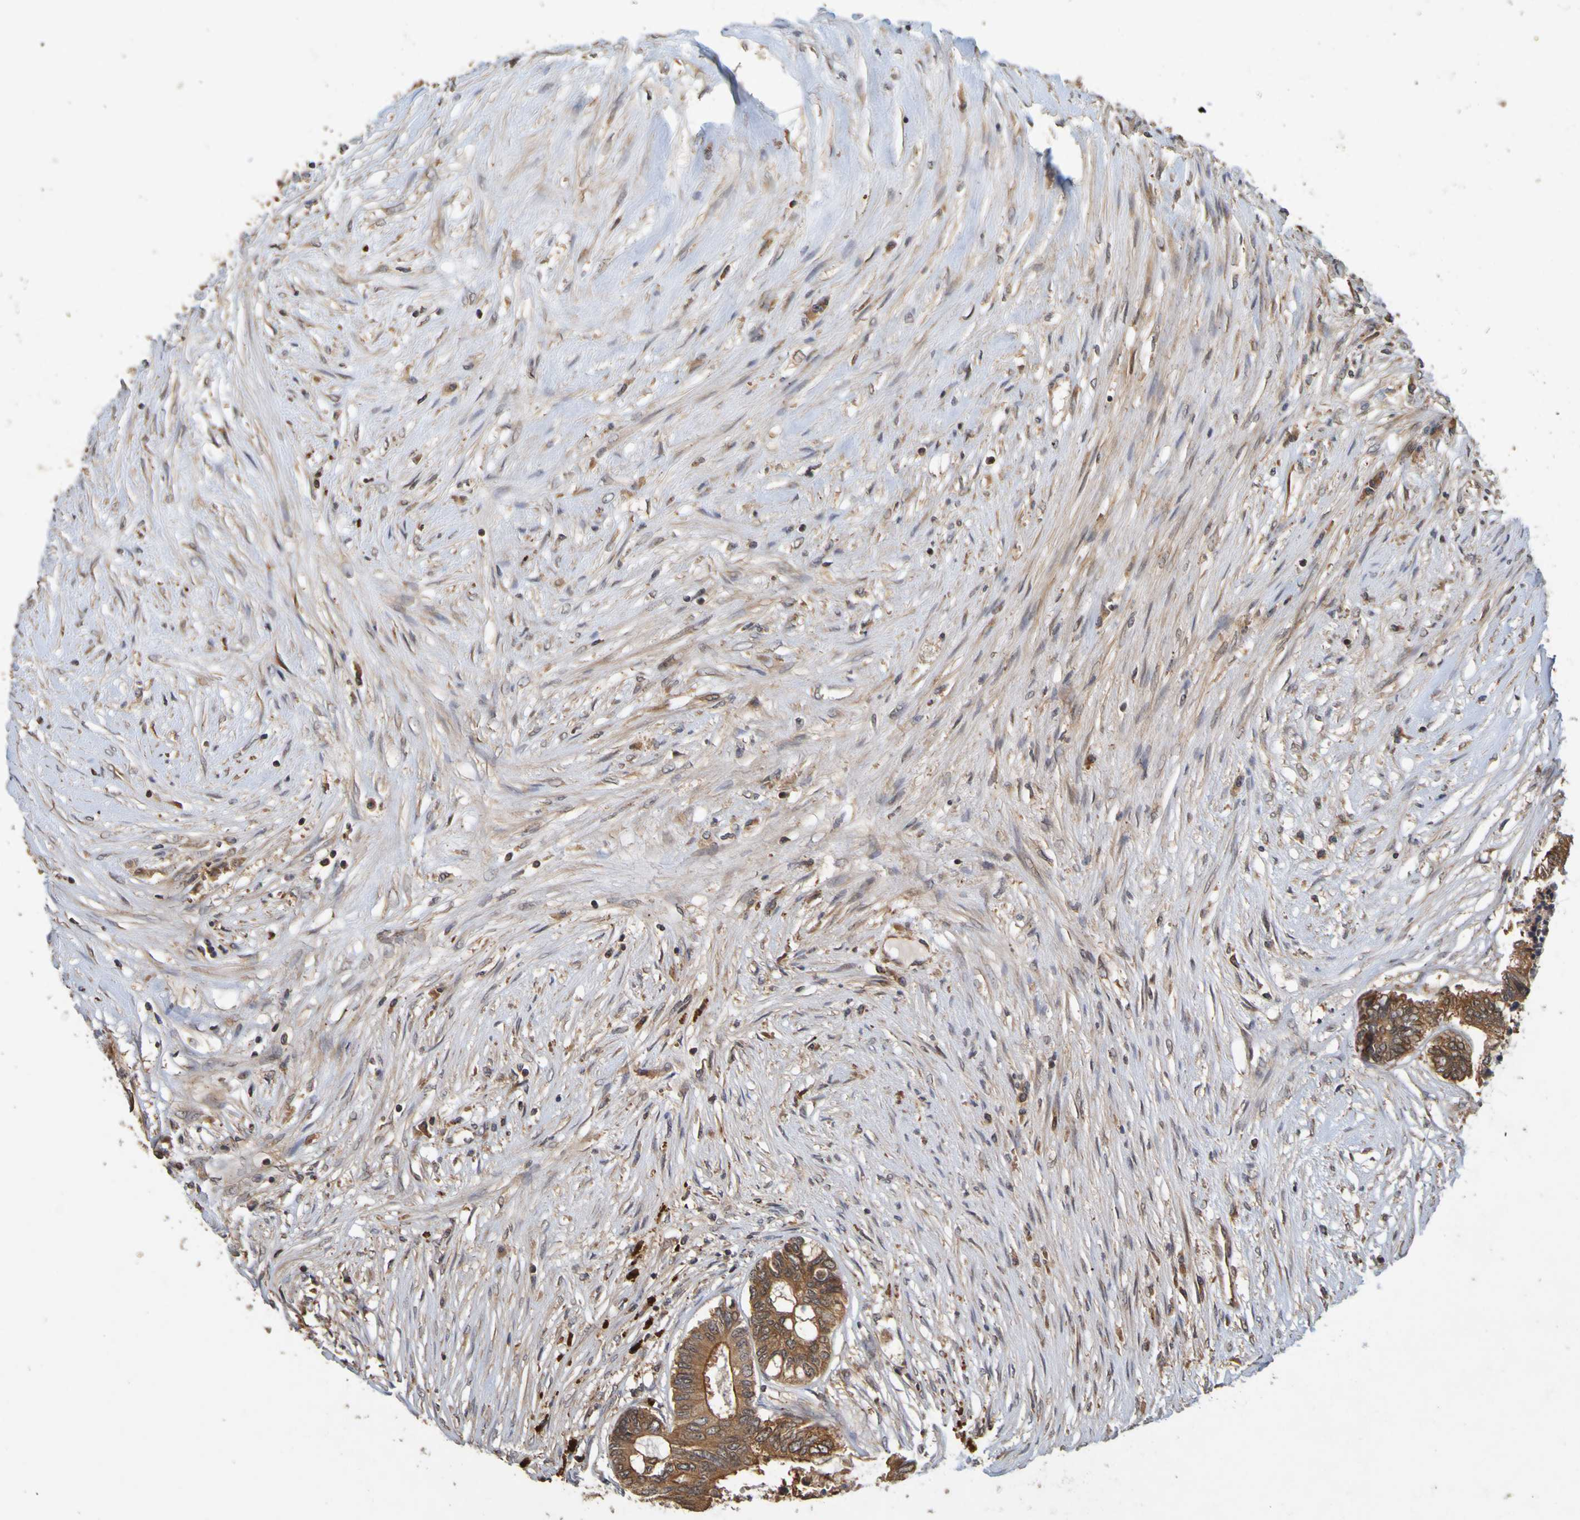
{"staining": {"intensity": "strong", "quantity": ">75%", "location": "cytoplasmic/membranous"}, "tissue": "colorectal cancer", "cell_type": "Tumor cells", "image_type": "cancer", "snomed": [{"axis": "morphology", "description": "Adenocarcinoma, NOS"}, {"axis": "topography", "description": "Rectum"}], "caption": "High-power microscopy captured an IHC photomicrograph of colorectal adenocarcinoma, revealing strong cytoplasmic/membranous expression in approximately >75% of tumor cells.", "gene": "OCRL", "patient": {"sex": "male", "age": 63}}